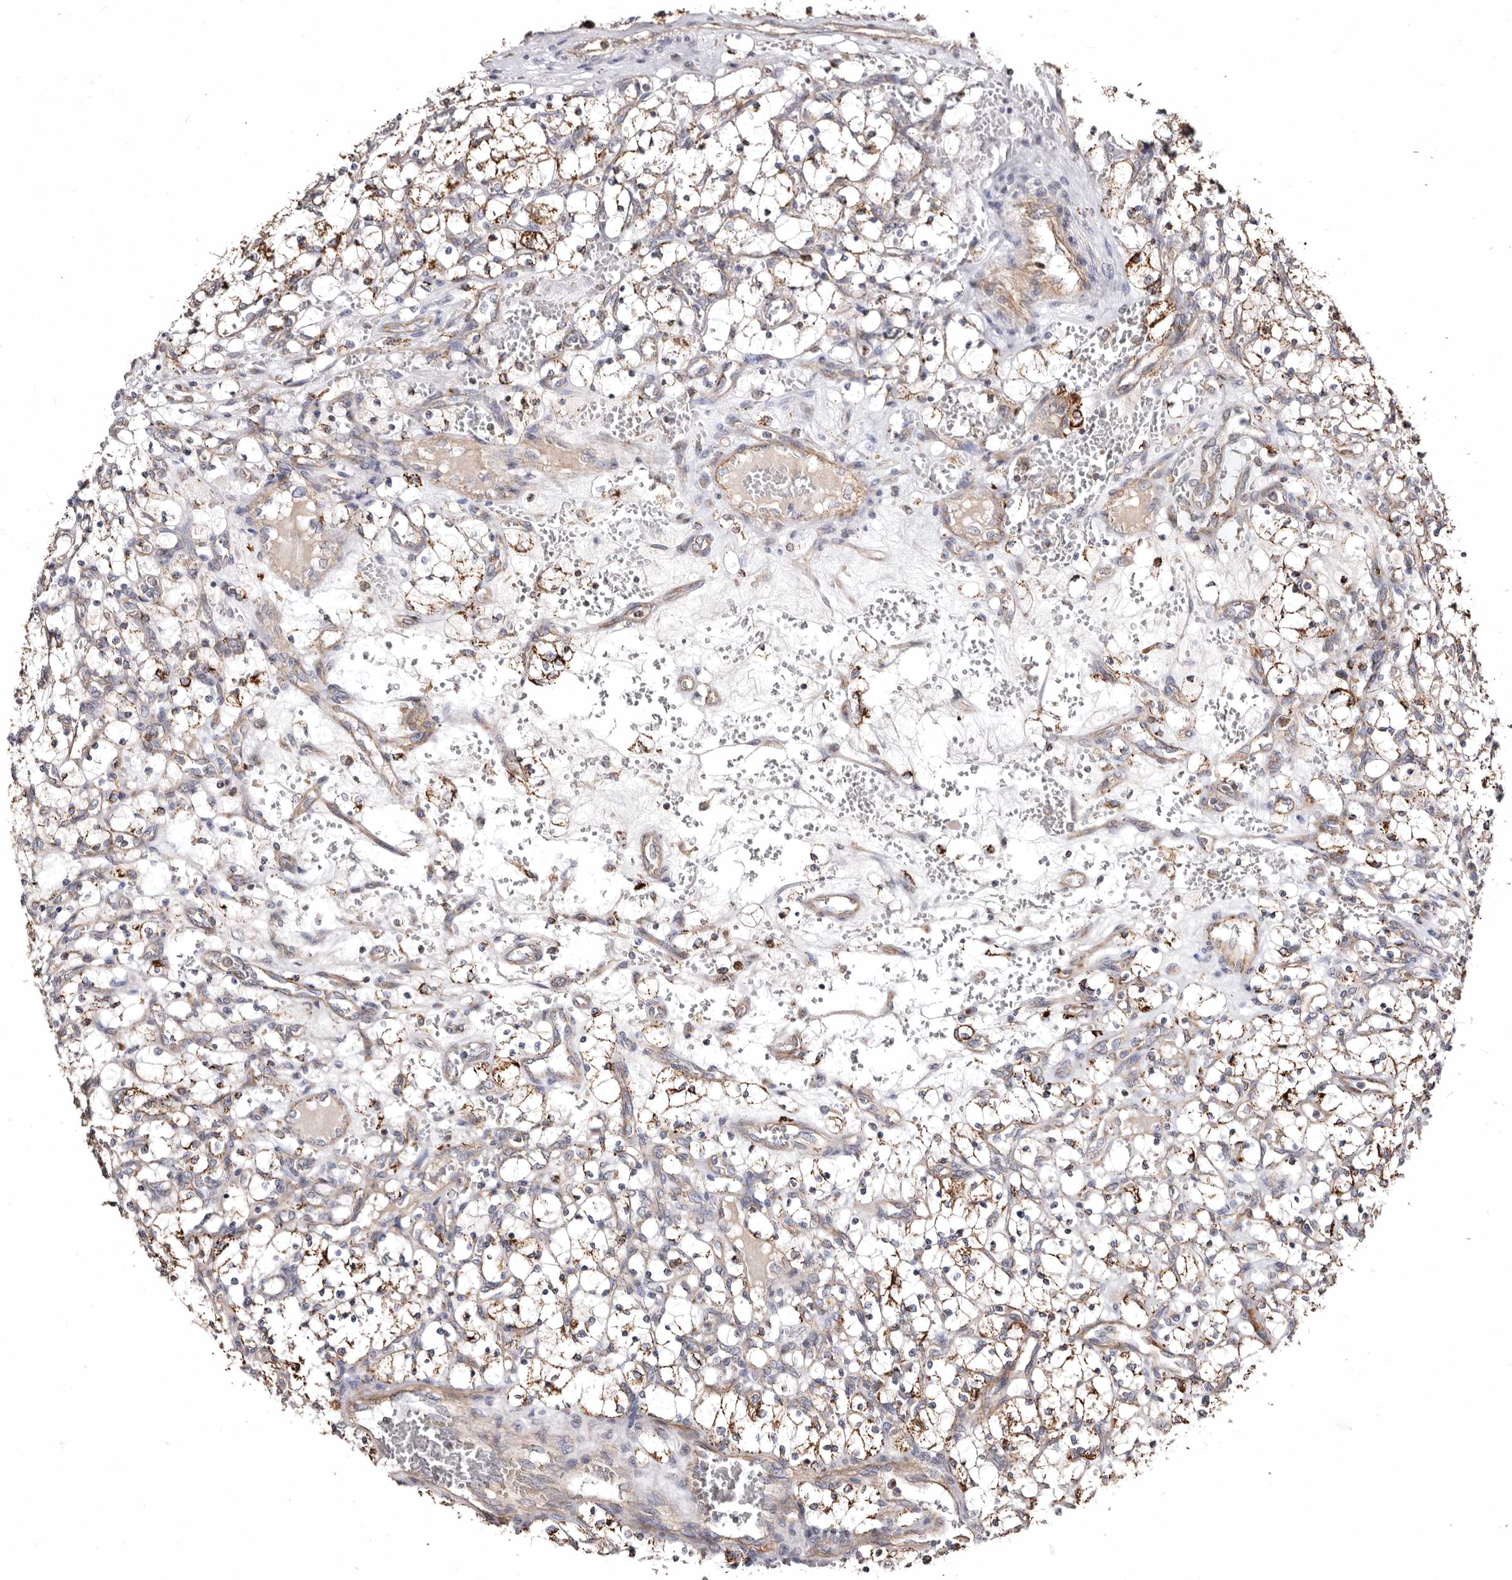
{"staining": {"intensity": "moderate", "quantity": "25%-75%", "location": "cytoplasmic/membranous"}, "tissue": "renal cancer", "cell_type": "Tumor cells", "image_type": "cancer", "snomed": [{"axis": "morphology", "description": "Adenocarcinoma, NOS"}, {"axis": "topography", "description": "Kidney"}], "caption": "Immunohistochemical staining of human renal adenocarcinoma shows moderate cytoplasmic/membranous protein positivity in approximately 25%-75% of tumor cells.", "gene": "LUZP1", "patient": {"sex": "female", "age": 69}}